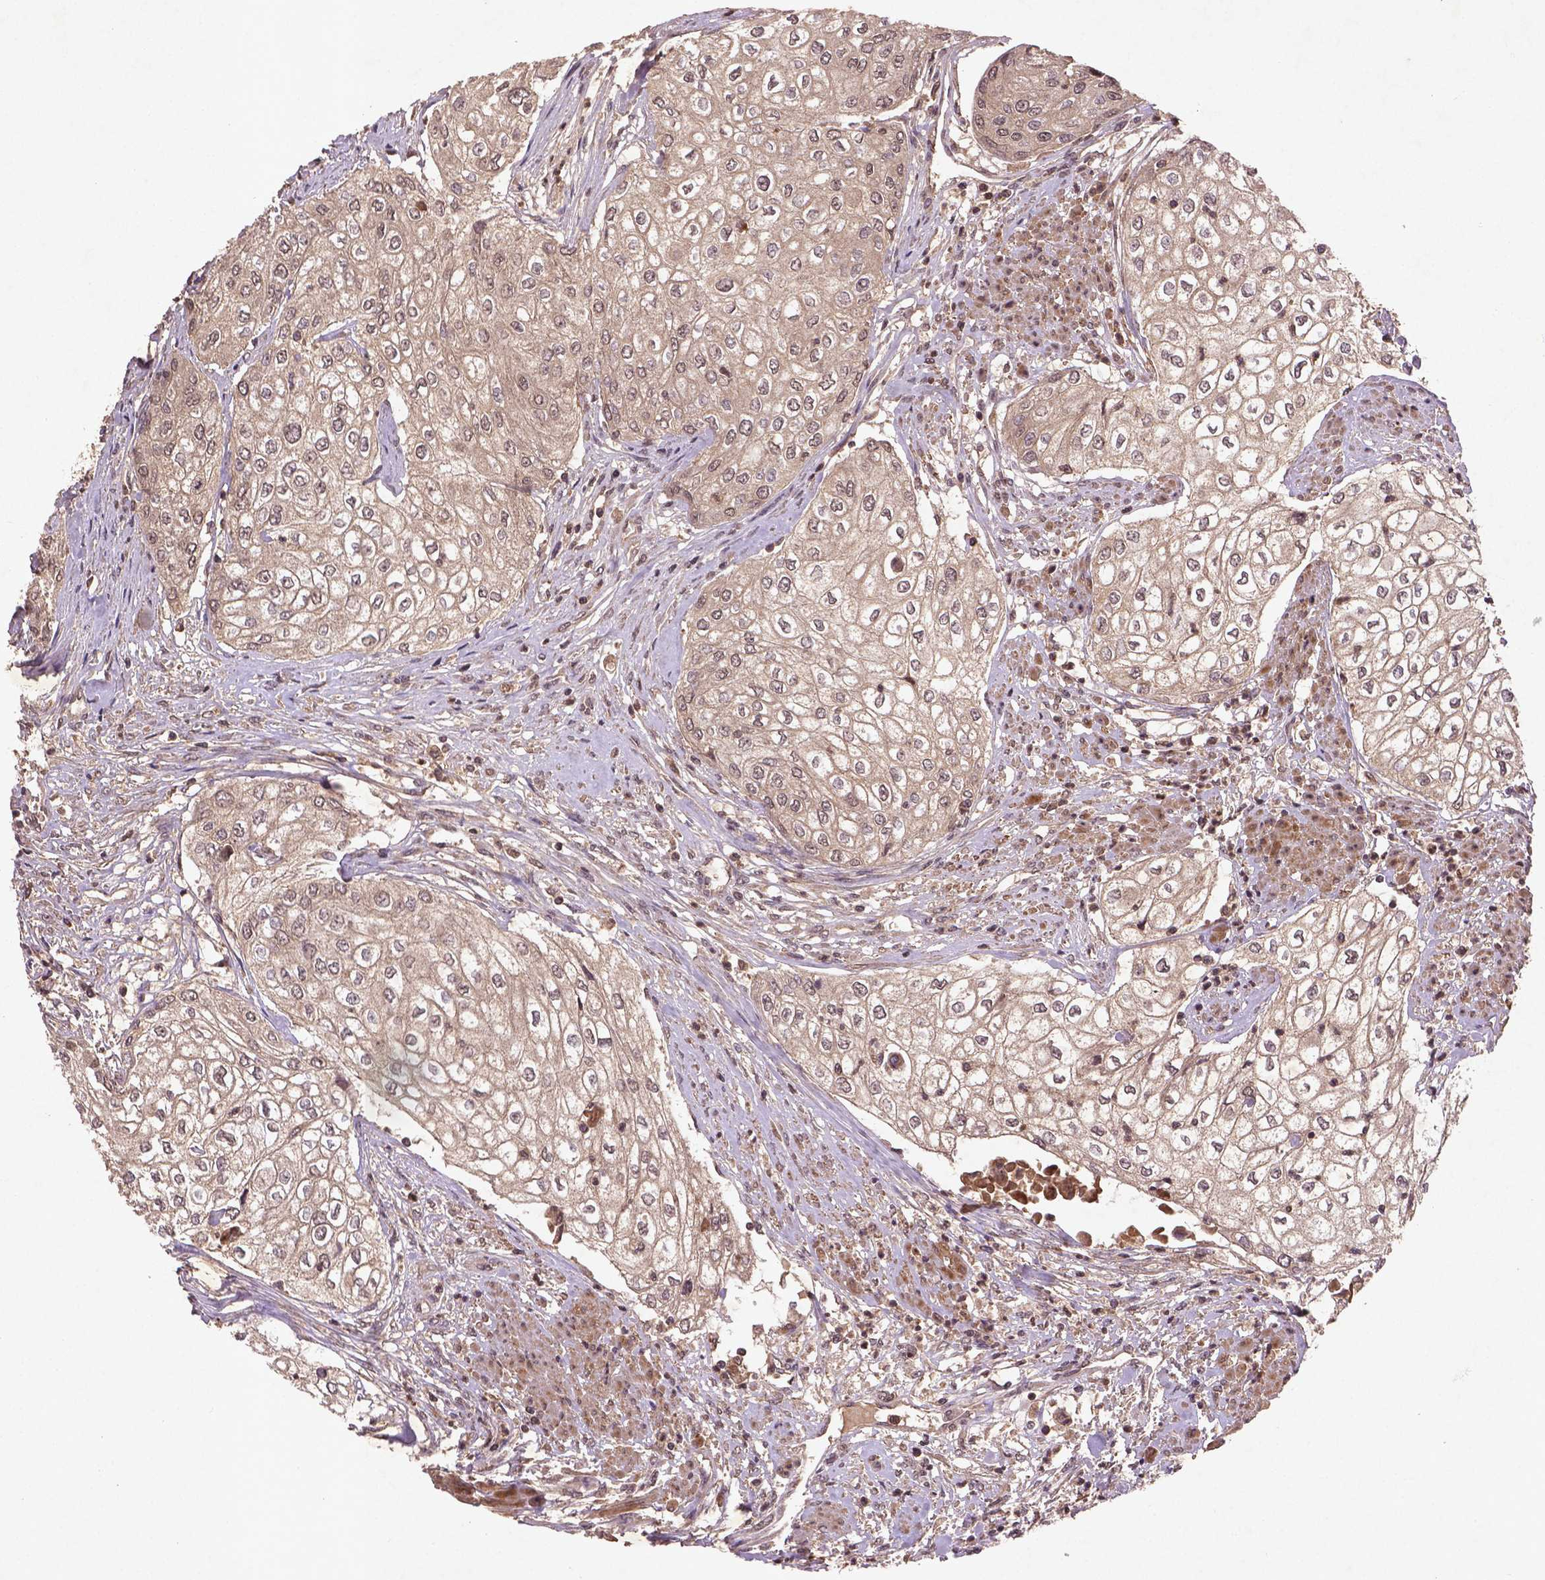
{"staining": {"intensity": "weak", "quantity": ">75%", "location": "cytoplasmic/membranous,nuclear"}, "tissue": "urothelial cancer", "cell_type": "Tumor cells", "image_type": "cancer", "snomed": [{"axis": "morphology", "description": "Urothelial carcinoma, High grade"}, {"axis": "topography", "description": "Urinary bladder"}], "caption": "Immunohistochemistry of urothelial cancer displays low levels of weak cytoplasmic/membranous and nuclear positivity in approximately >75% of tumor cells. (Stains: DAB in brown, nuclei in blue, Microscopy: brightfield microscopy at high magnification).", "gene": "NIPAL2", "patient": {"sex": "male", "age": 62}}